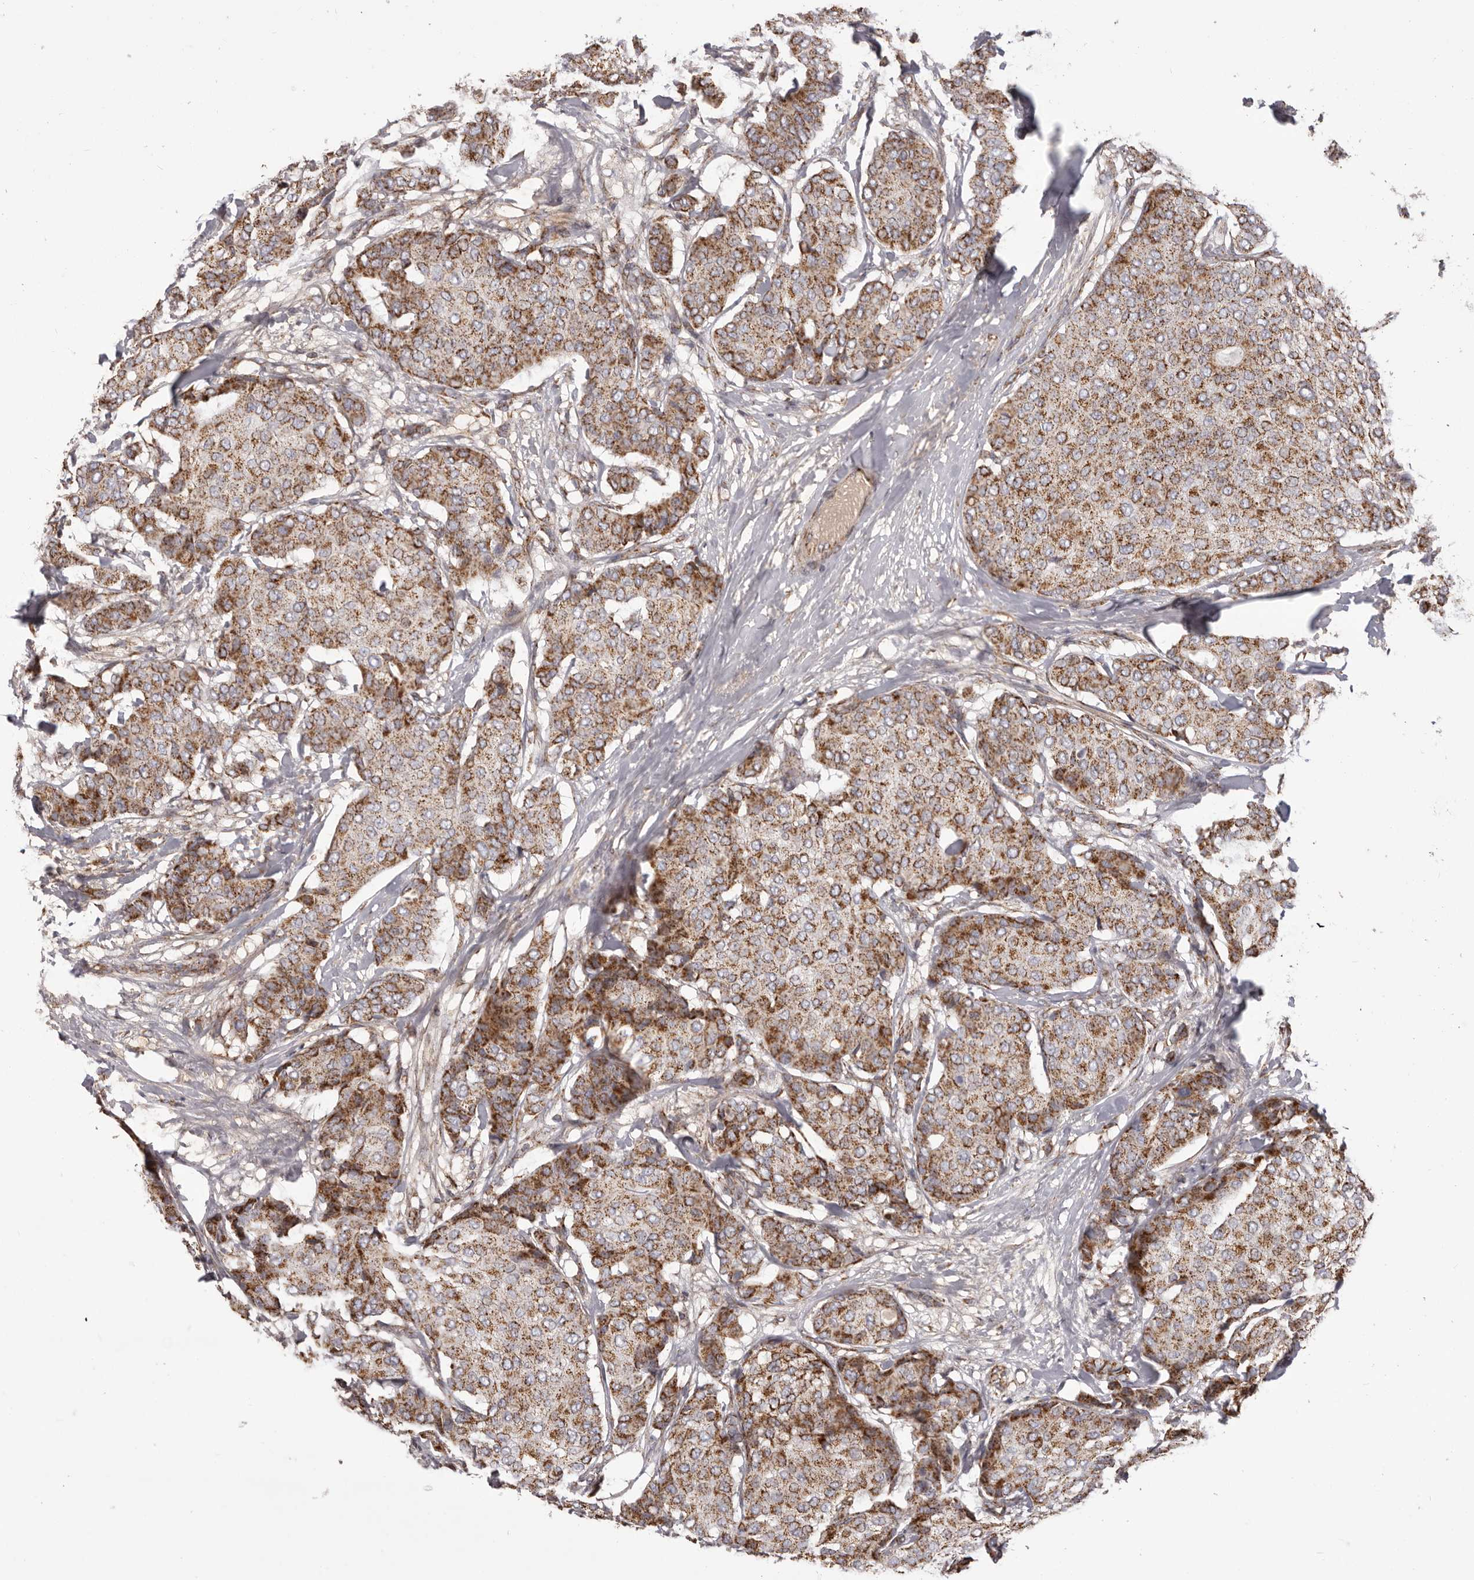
{"staining": {"intensity": "strong", "quantity": ">75%", "location": "cytoplasmic/membranous"}, "tissue": "breast cancer", "cell_type": "Tumor cells", "image_type": "cancer", "snomed": [{"axis": "morphology", "description": "Duct carcinoma"}, {"axis": "topography", "description": "Breast"}], "caption": "IHC histopathology image of human breast invasive ductal carcinoma stained for a protein (brown), which exhibits high levels of strong cytoplasmic/membranous expression in approximately >75% of tumor cells.", "gene": "CHRM2", "patient": {"sex": "female", "age": 75}}